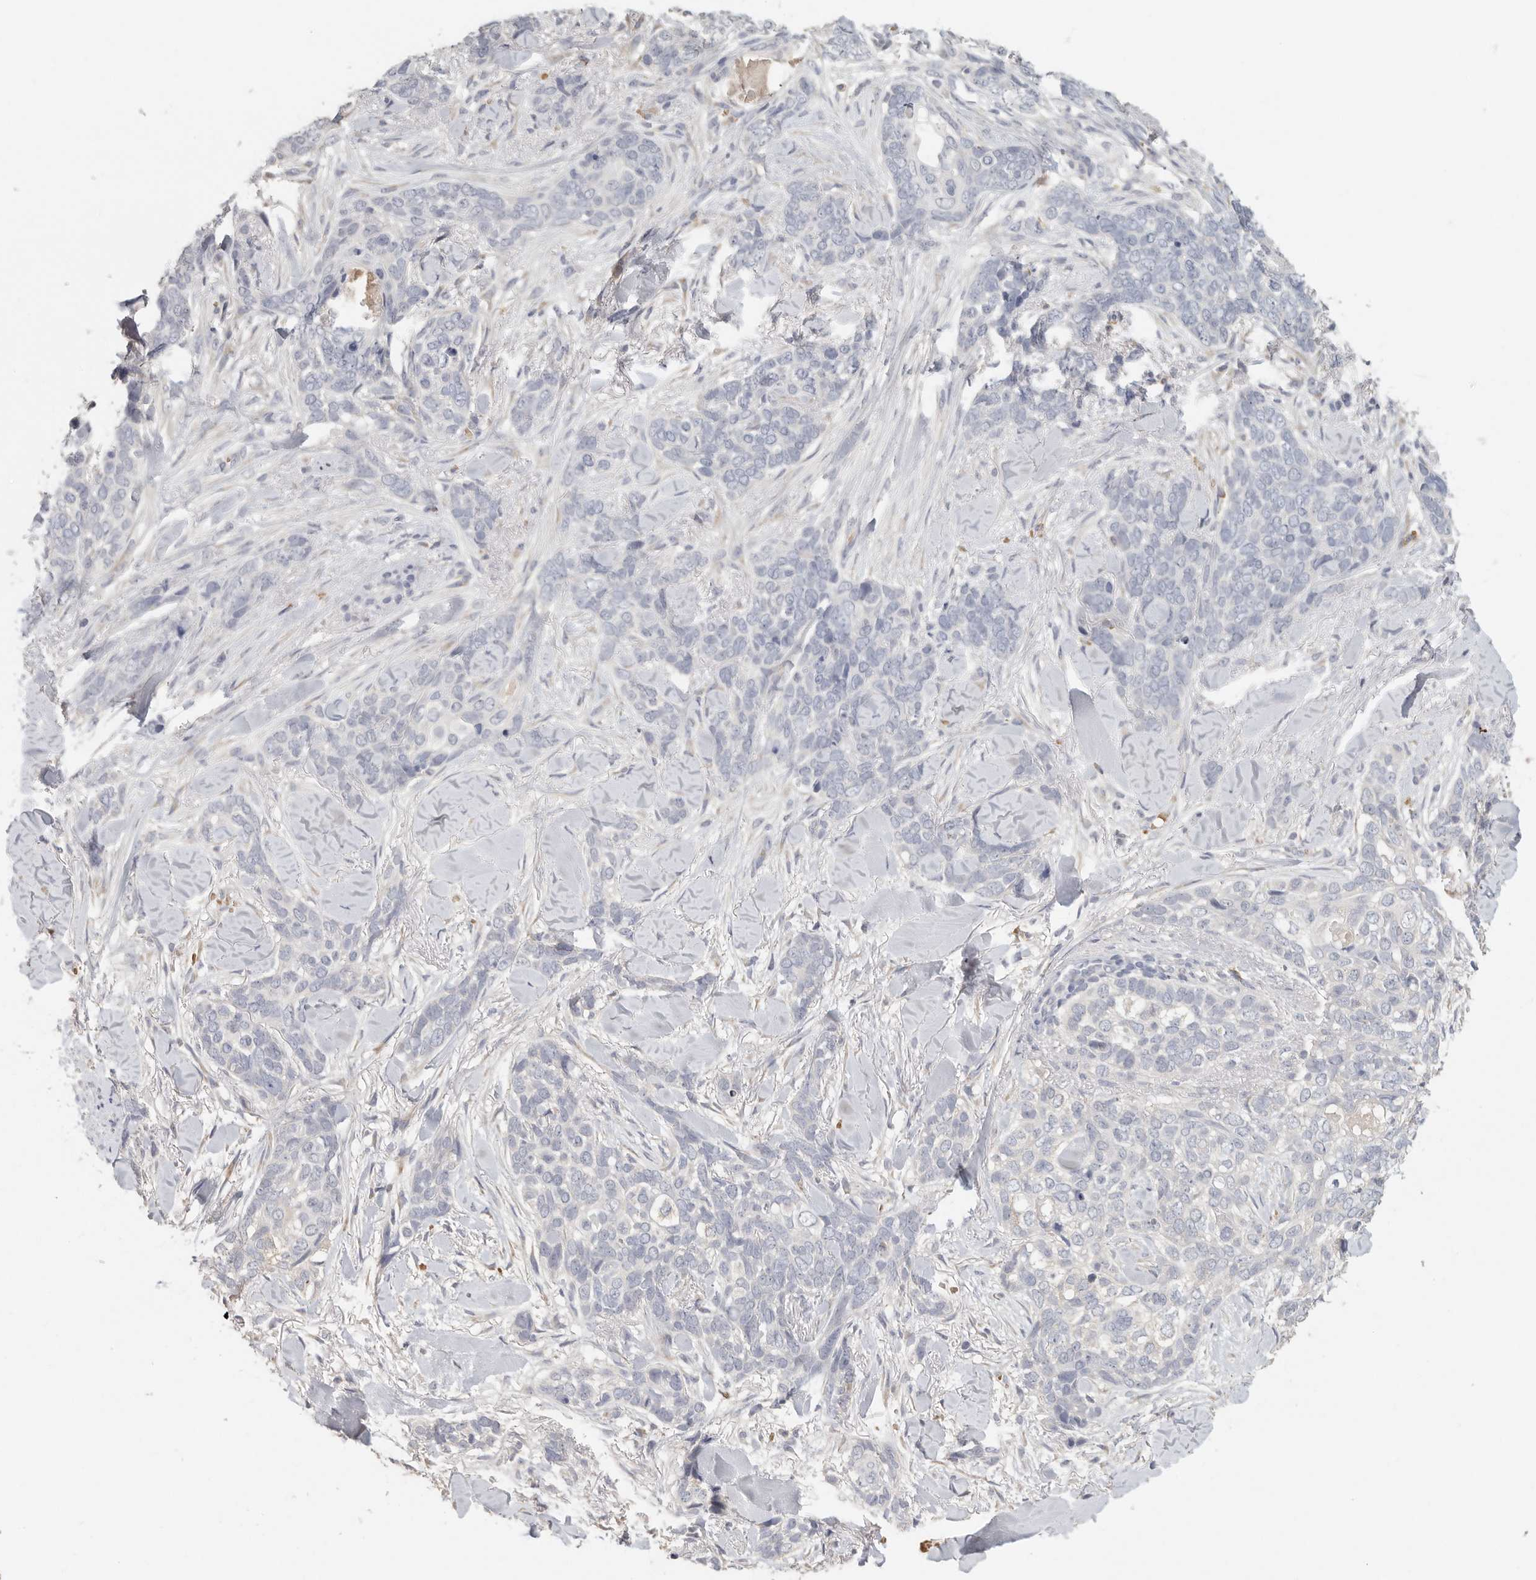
{"staining": {"intensity": "negative", "quantity": "none", "location": "none"}, "tissue": "skin cancer", "cell_type": "Tumor cells", "image_type": "cancer", "snomed": [{"axis": "morphology", "description": "Basal cell carcinoma"}, {"axis": "topography", "description": "Skin"}], "caption": "Immunohistochemistry image of human skin cancer (basal cell carcinoma) stained for a protein (brown), which shows no expression in tumor cells.", "gene": "DNAJC11", "patient": {"sex": "female", "age": 82}}